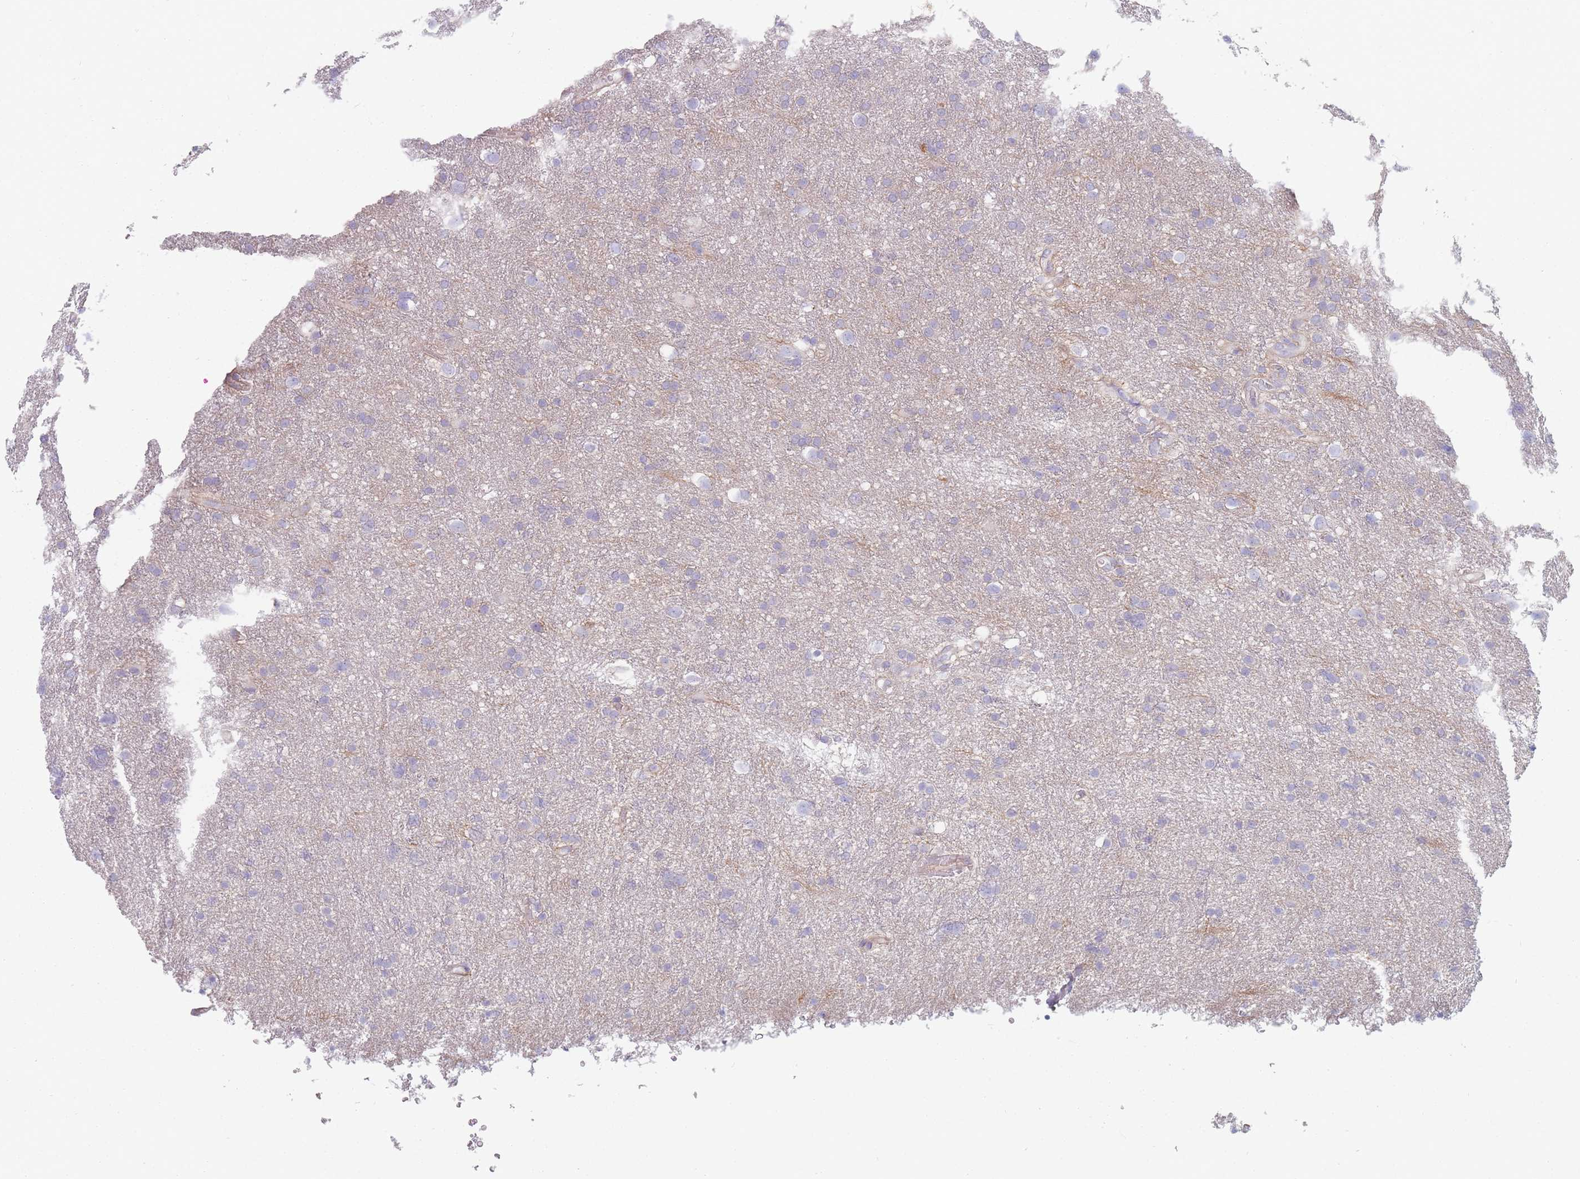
{"staining": {"intensity": "negative", "quantity": "none", "location": "none"}, "tissue": "glioma", "cell_type": "Tumor cells", "image_type": "cancer", "snomed": [{"axis": "morphology", "description": "Glioma, malignant, Low grade"}, {"axis": "topography", "description": "Brain"}], "caption": "There is no significant staining in tumor cells of malignant low-grade glioma.", "gene": "PLPP1", "patient": {"sex": "female", "age": 32}}